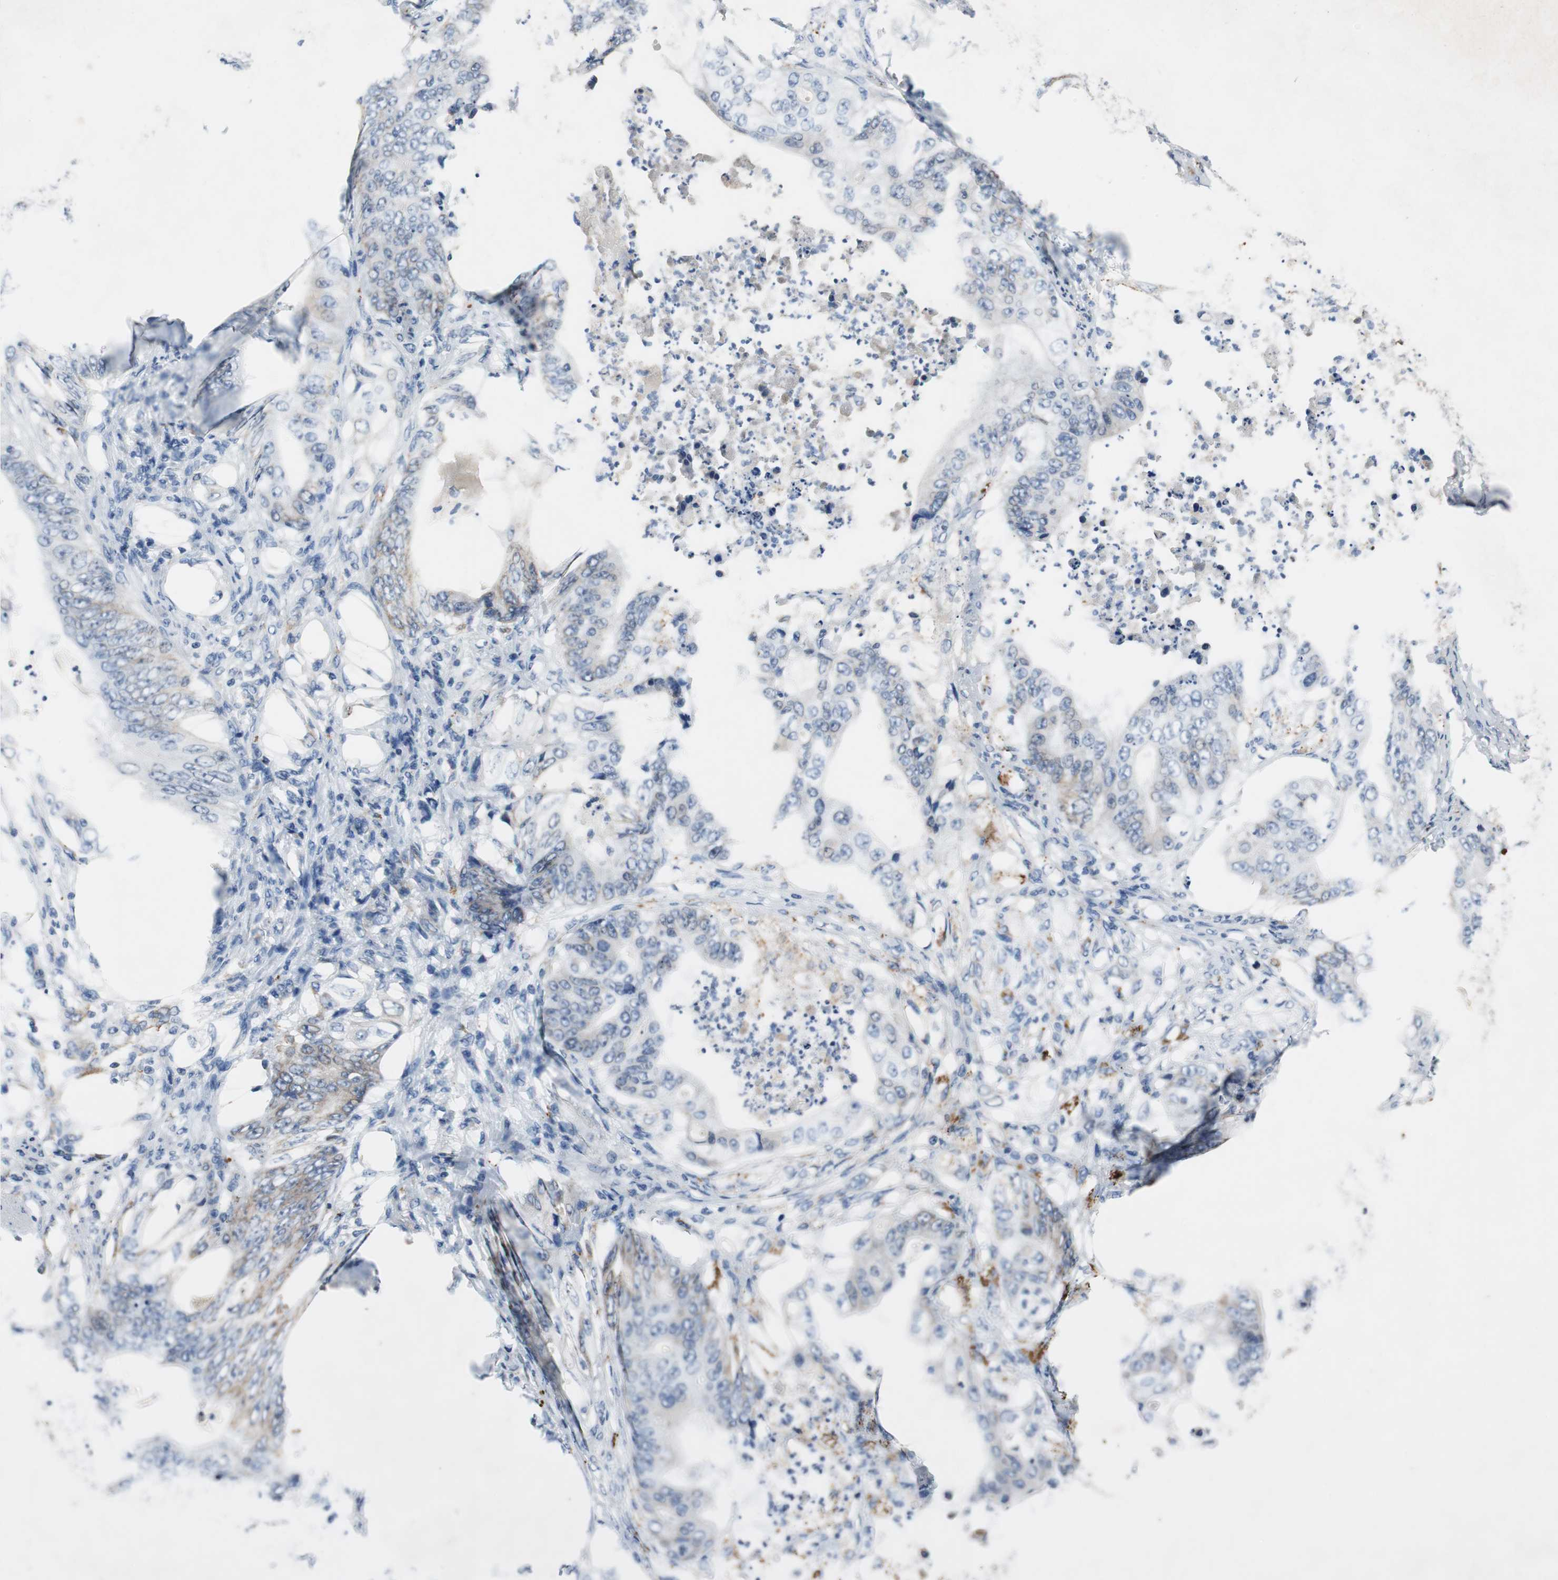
{"staining": {"intensity": "negative", "quantity": "none", "location": "none"}, "tissue": "stomach cancer", "cell_type": "Tumor cells", "image_type": "cancer", "snomed": [{"axis": "morphology", "description": "Adenocarcinoma, NOS"}, {"axis": "topography", "description": "Stomach"}], "caption": "High power microscopy image of an IHC image of stomach adenocarcinoma, revealing no significant expression in tumor cells.", "gene": "NLGN1", "patient": {"sex": "female", "age": 73}}